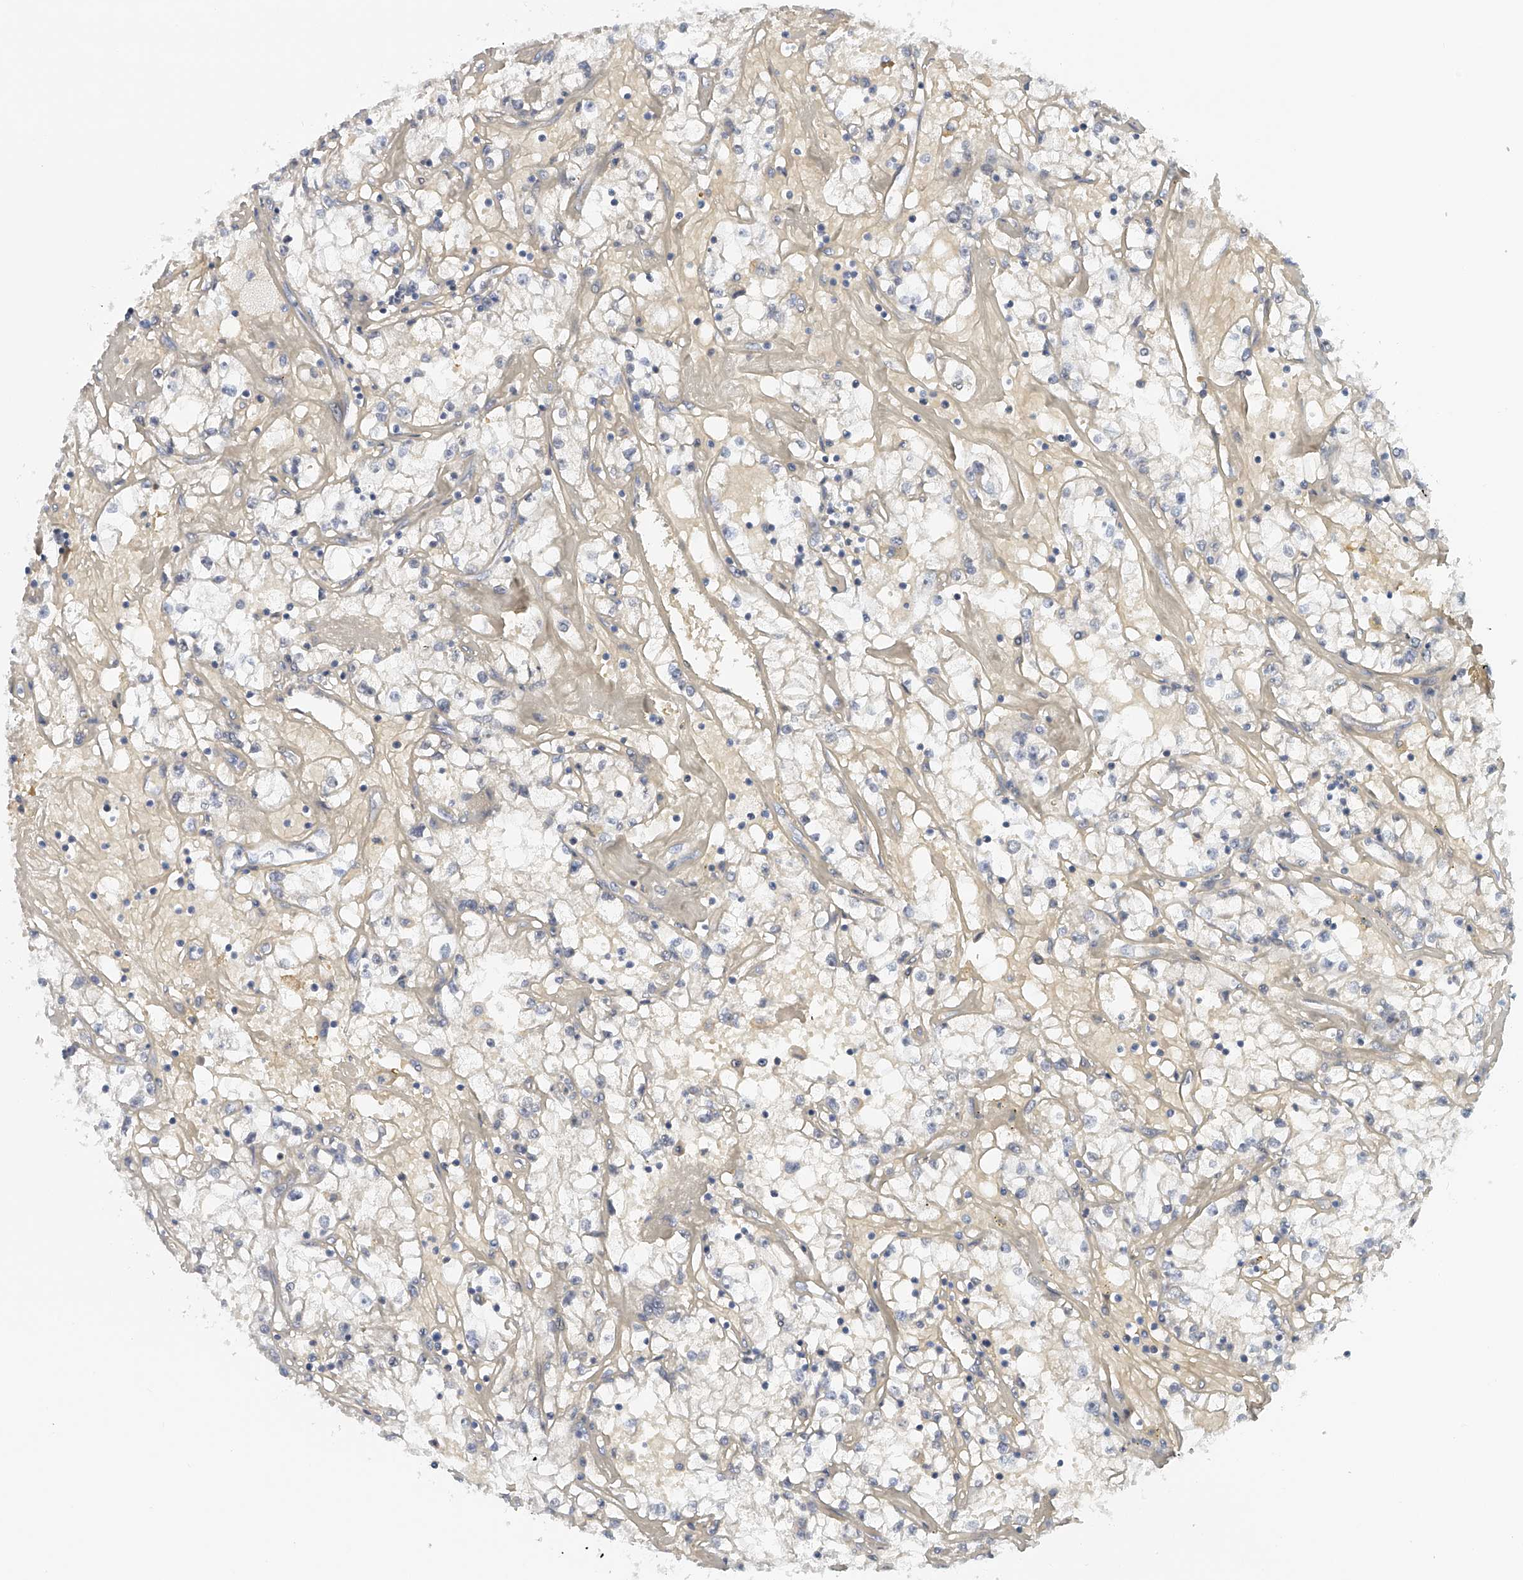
{"staining": {"intensity": "negative", "quantity": "none", "location": "none"}, "tissue": "renal cancer", "cell_type": "Tumor cells", "image_type": "cancer", "snomed": [{"axis": "morphology", "description": "Adenocarcinoma, NOS"}, {"axis": "topography", "description": "Kidney"}], "caption": "High magnification brightfield microscopy of renal adenocarcinoma stained with DAB (brown) and counterstained with hematoxylin (blue): tumor cells show no significant expression.", "gene": "DDX43", "patient": {"sex": "male", "age": 56}}